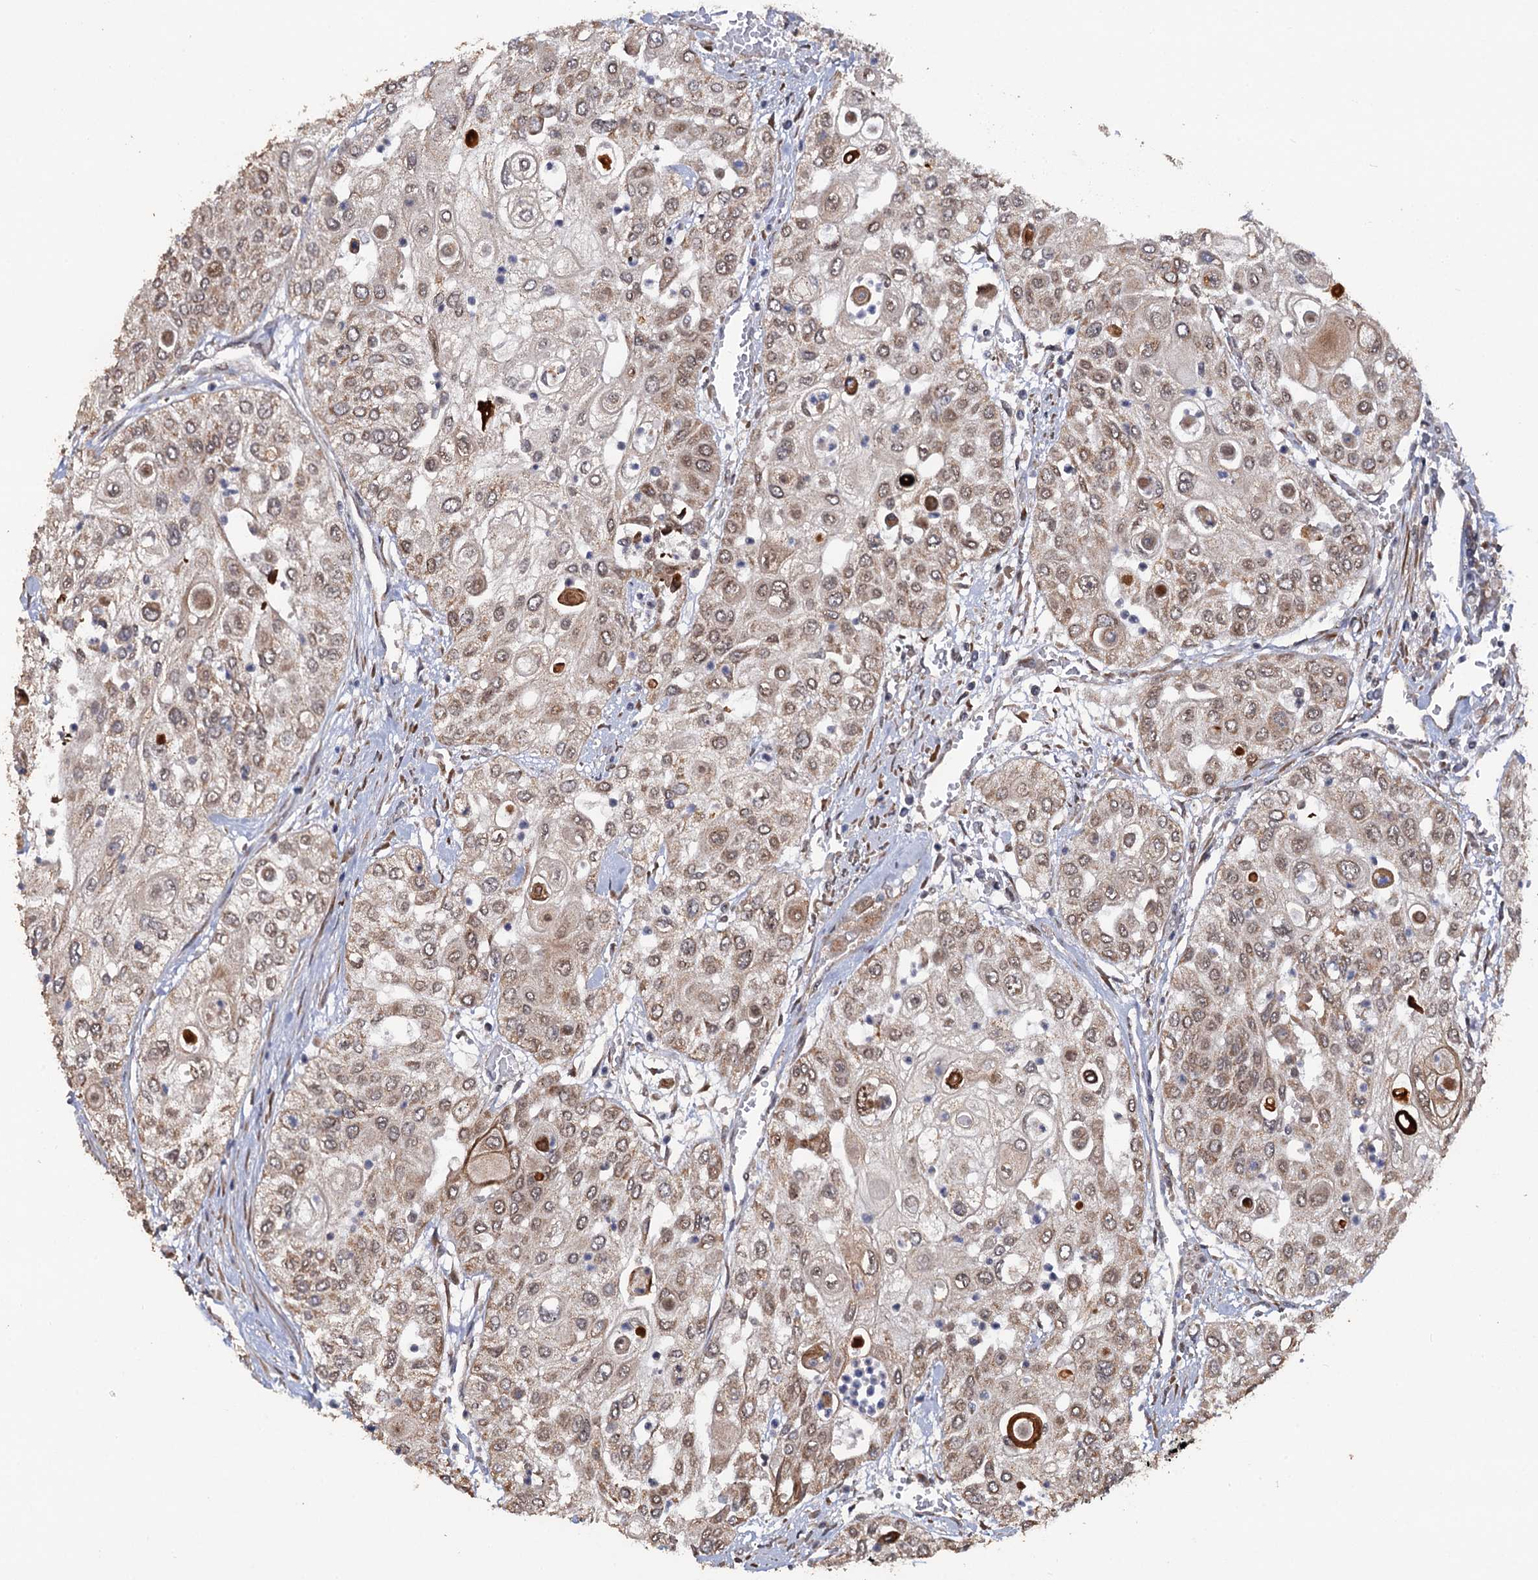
{"staining": {"intensity": "moderate", "quantity": "25%-75%", "location": "nuclear"}, "tissue": "urothelial cancer", "cell_type": "Tumor cells", "image_type": "cancer", "snomed": [{"axis": "morphology", "description": "Urothelial carcinoma, High grade"}, {"axis": "topography", "description": "Urinary bladder"}], "caption": "Urothelial cancer stained for a protein (brown) exhibits moderate nuclear positive expression in approximately 25%-75% of tumor cells.", "gene": "LRRC63", "patient": {"sex": "female", "age": 79}}